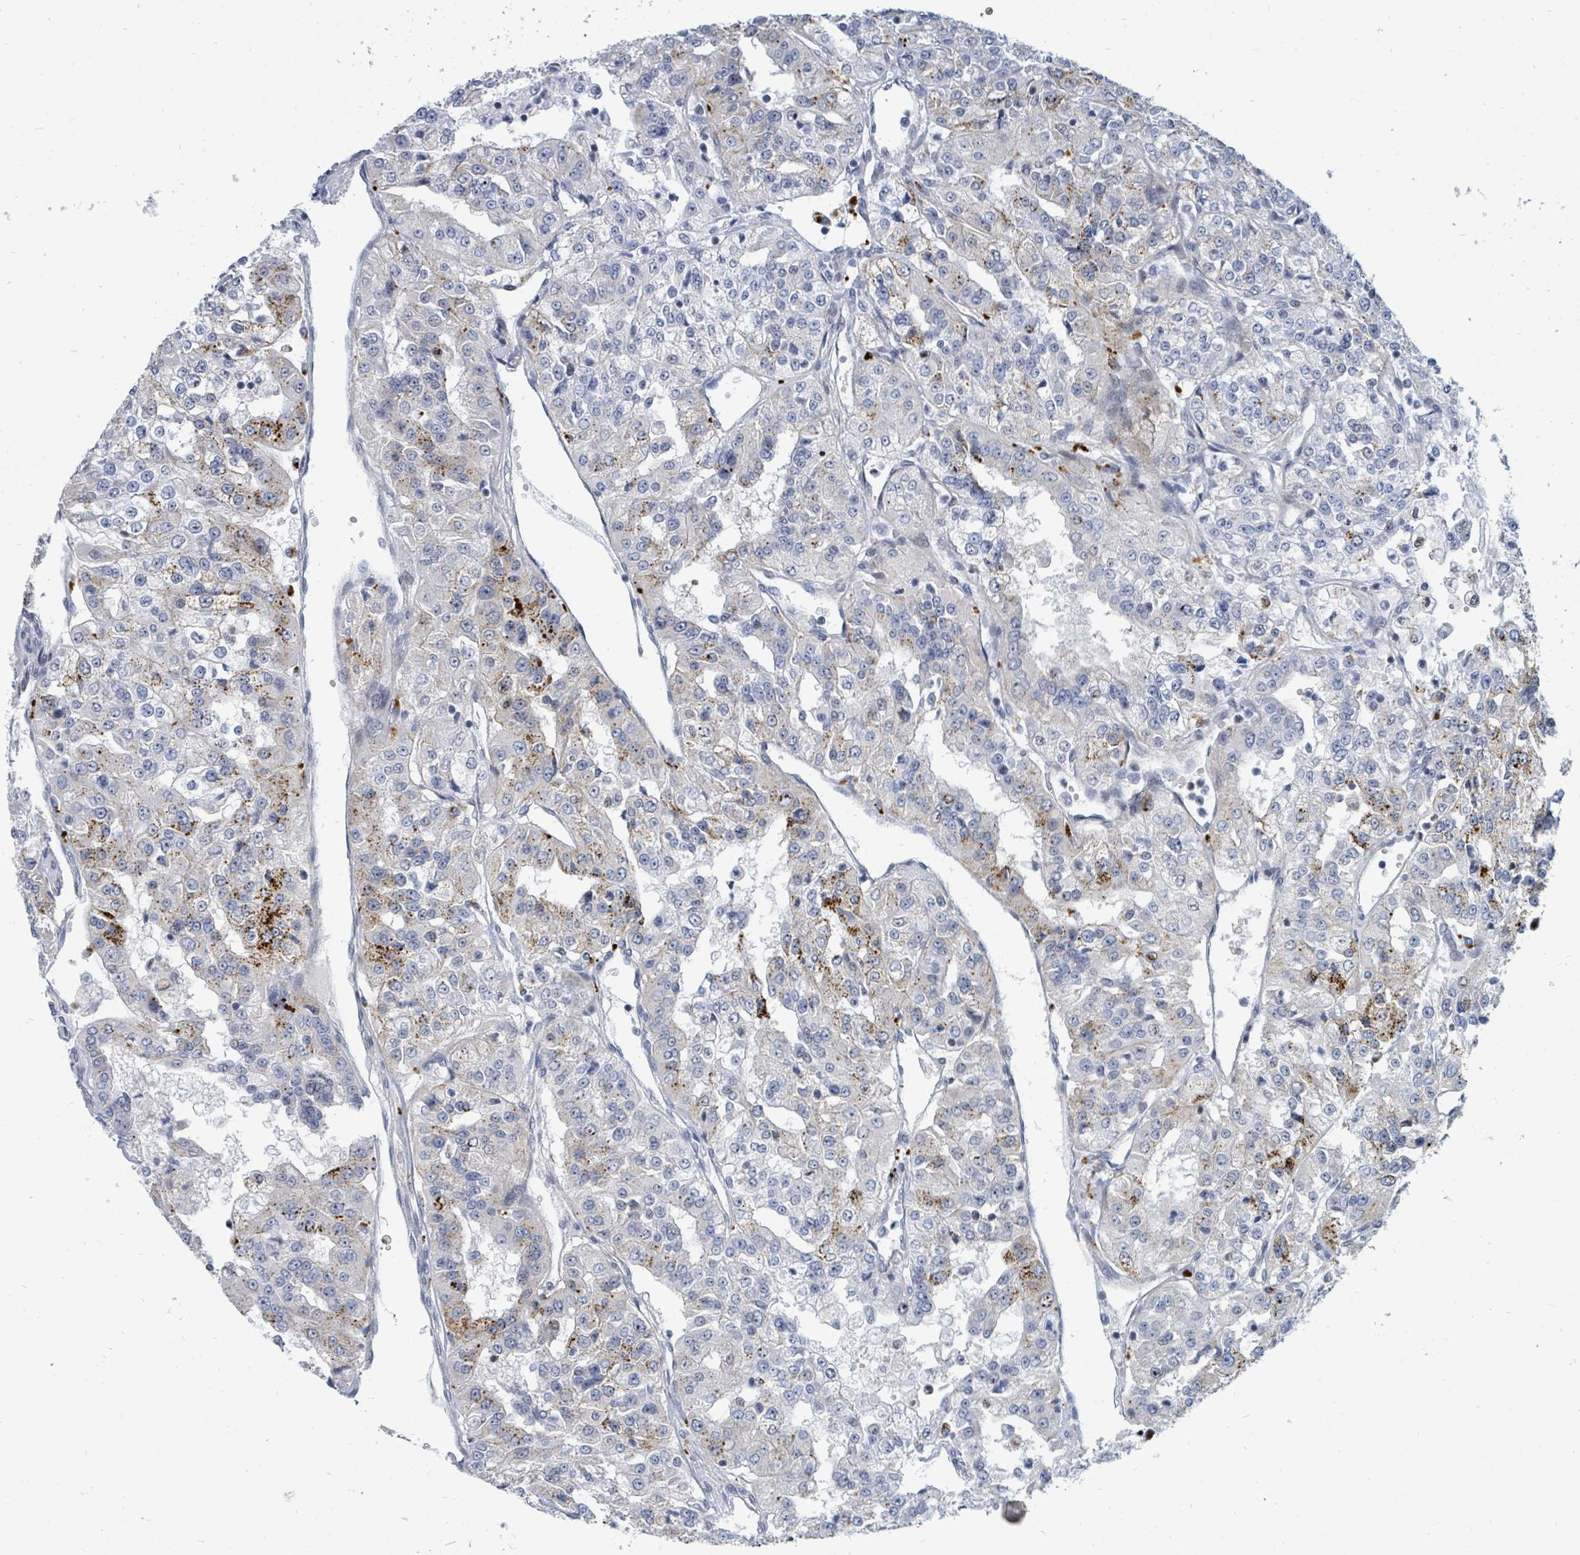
{"staining": {"intensity": "strong", "quantity": "<25%", "location": "cytoplasmic/membranous"}, "tissue": "renal cancer", "cell_type": "Tumor cells", "image_type": "cancer", "snomed": [{"axis": "morphology", "description": "Adenocarcinoma, NOS"}, {"axis": "topography", "description": "Kidney"}], "caption": "Protein expression analysis of human renal cancer reveals strong cytoplasmic/membranous positivity in about <25% of tumor cells.", "gene": "SUMO4", "patient": {"sex": "female", "age": 63}}